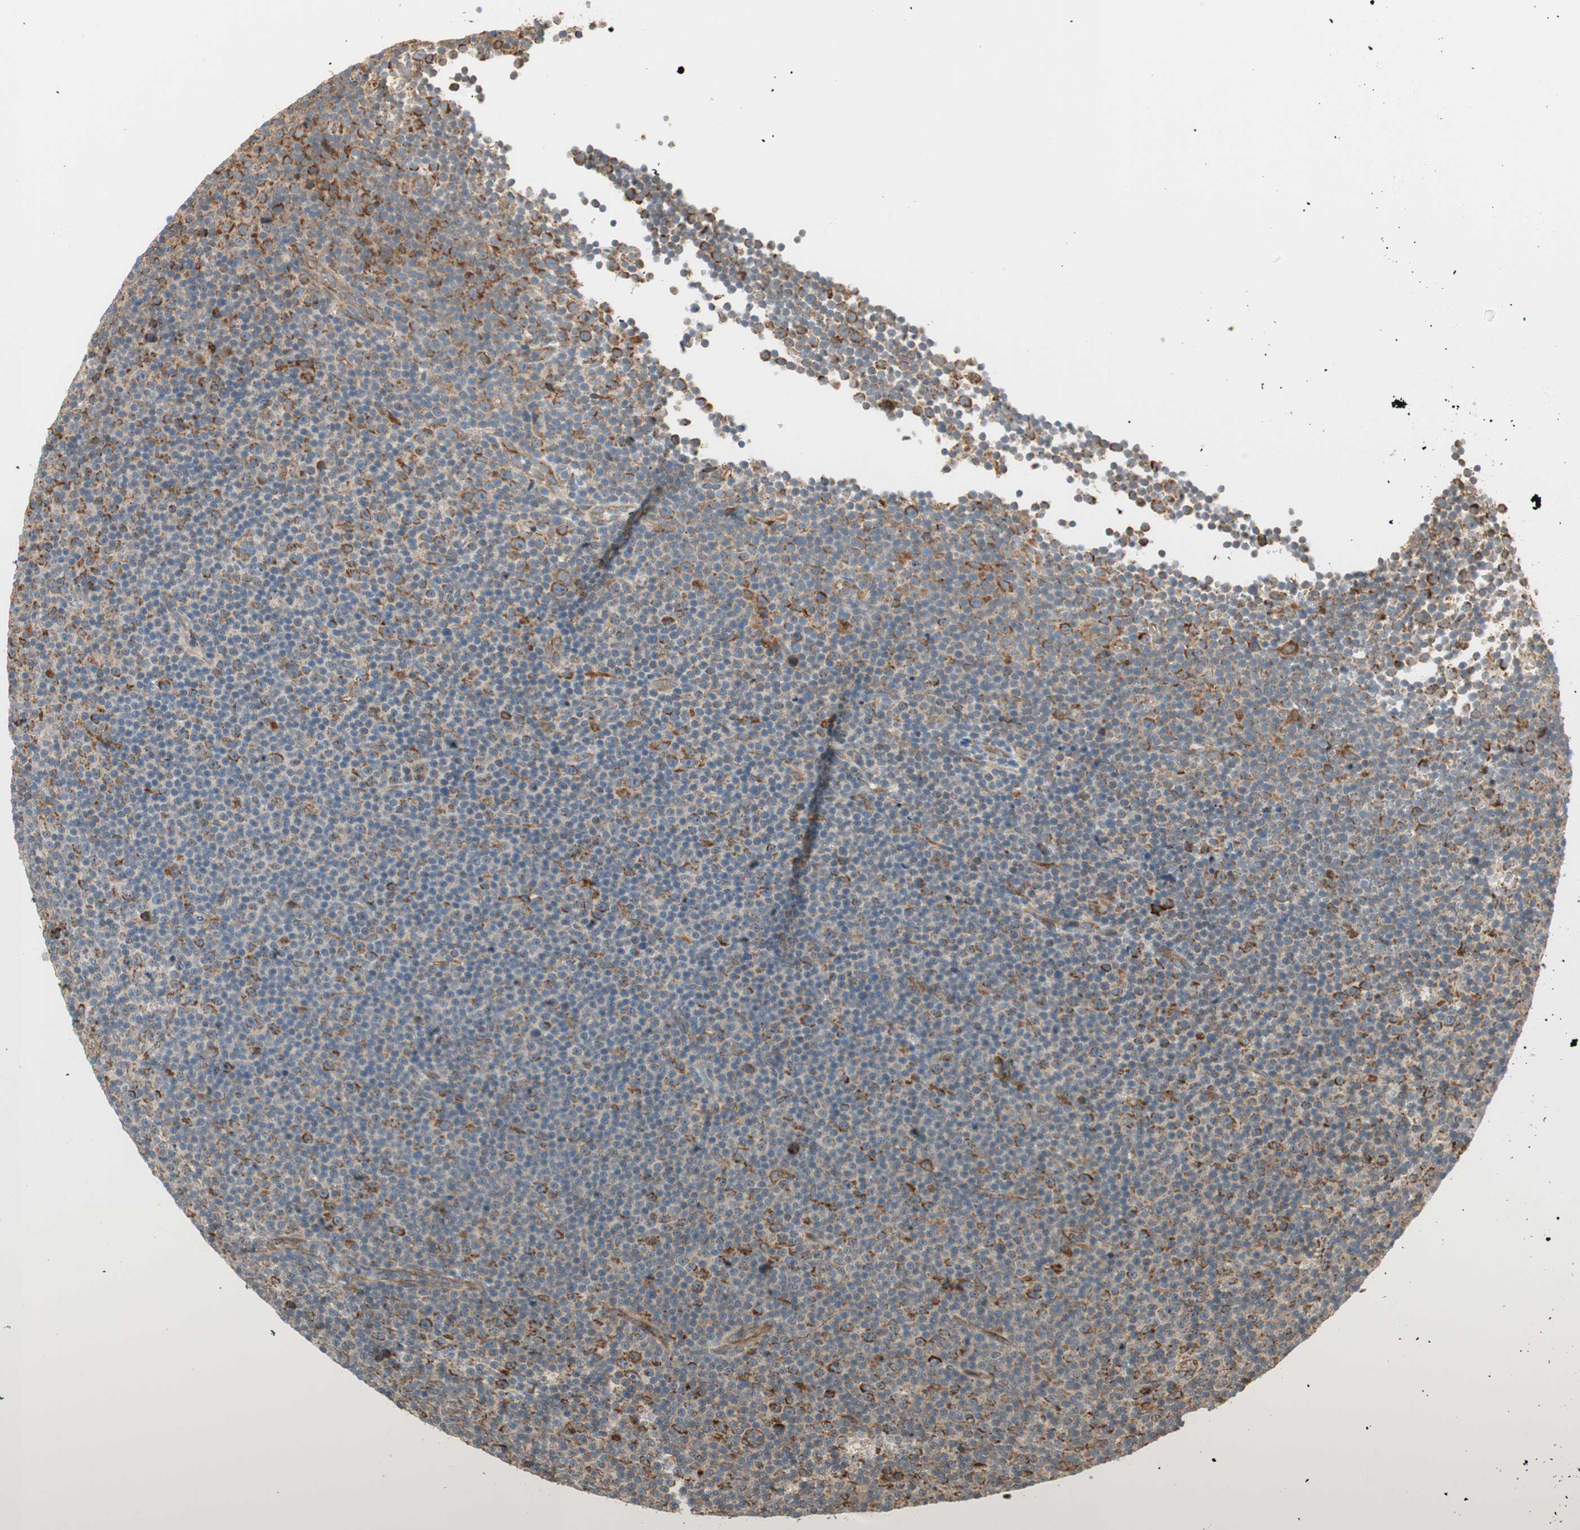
{"staining": {"intensity": "strong", "quantity": "25%-75%", "location": "cytoplasmic/membranous"}, "tissue": "lymphoma", "cell_type": "Tumor cells", "image_type": "cancer", "snomed": [{"axis": "morphology", "description": "Malignant lymphoma, non-Hodgkin's type, Low grade"}, {"axis": "topography", "description": "Lymph node"}], "caption": "High-magnification brightfield microscopy of lymphoma stained with DAB (brown) and counterstained with hematoxylin (blue). tumor cells exhibit strong cytoplasmic/membranous staining is present in about25%-75% of cells. The protein of interest is shown in brown color, while the nuclei are stained blue.", "gene": "P4HA1", "patient": {"sex": "female", "age": 67}}